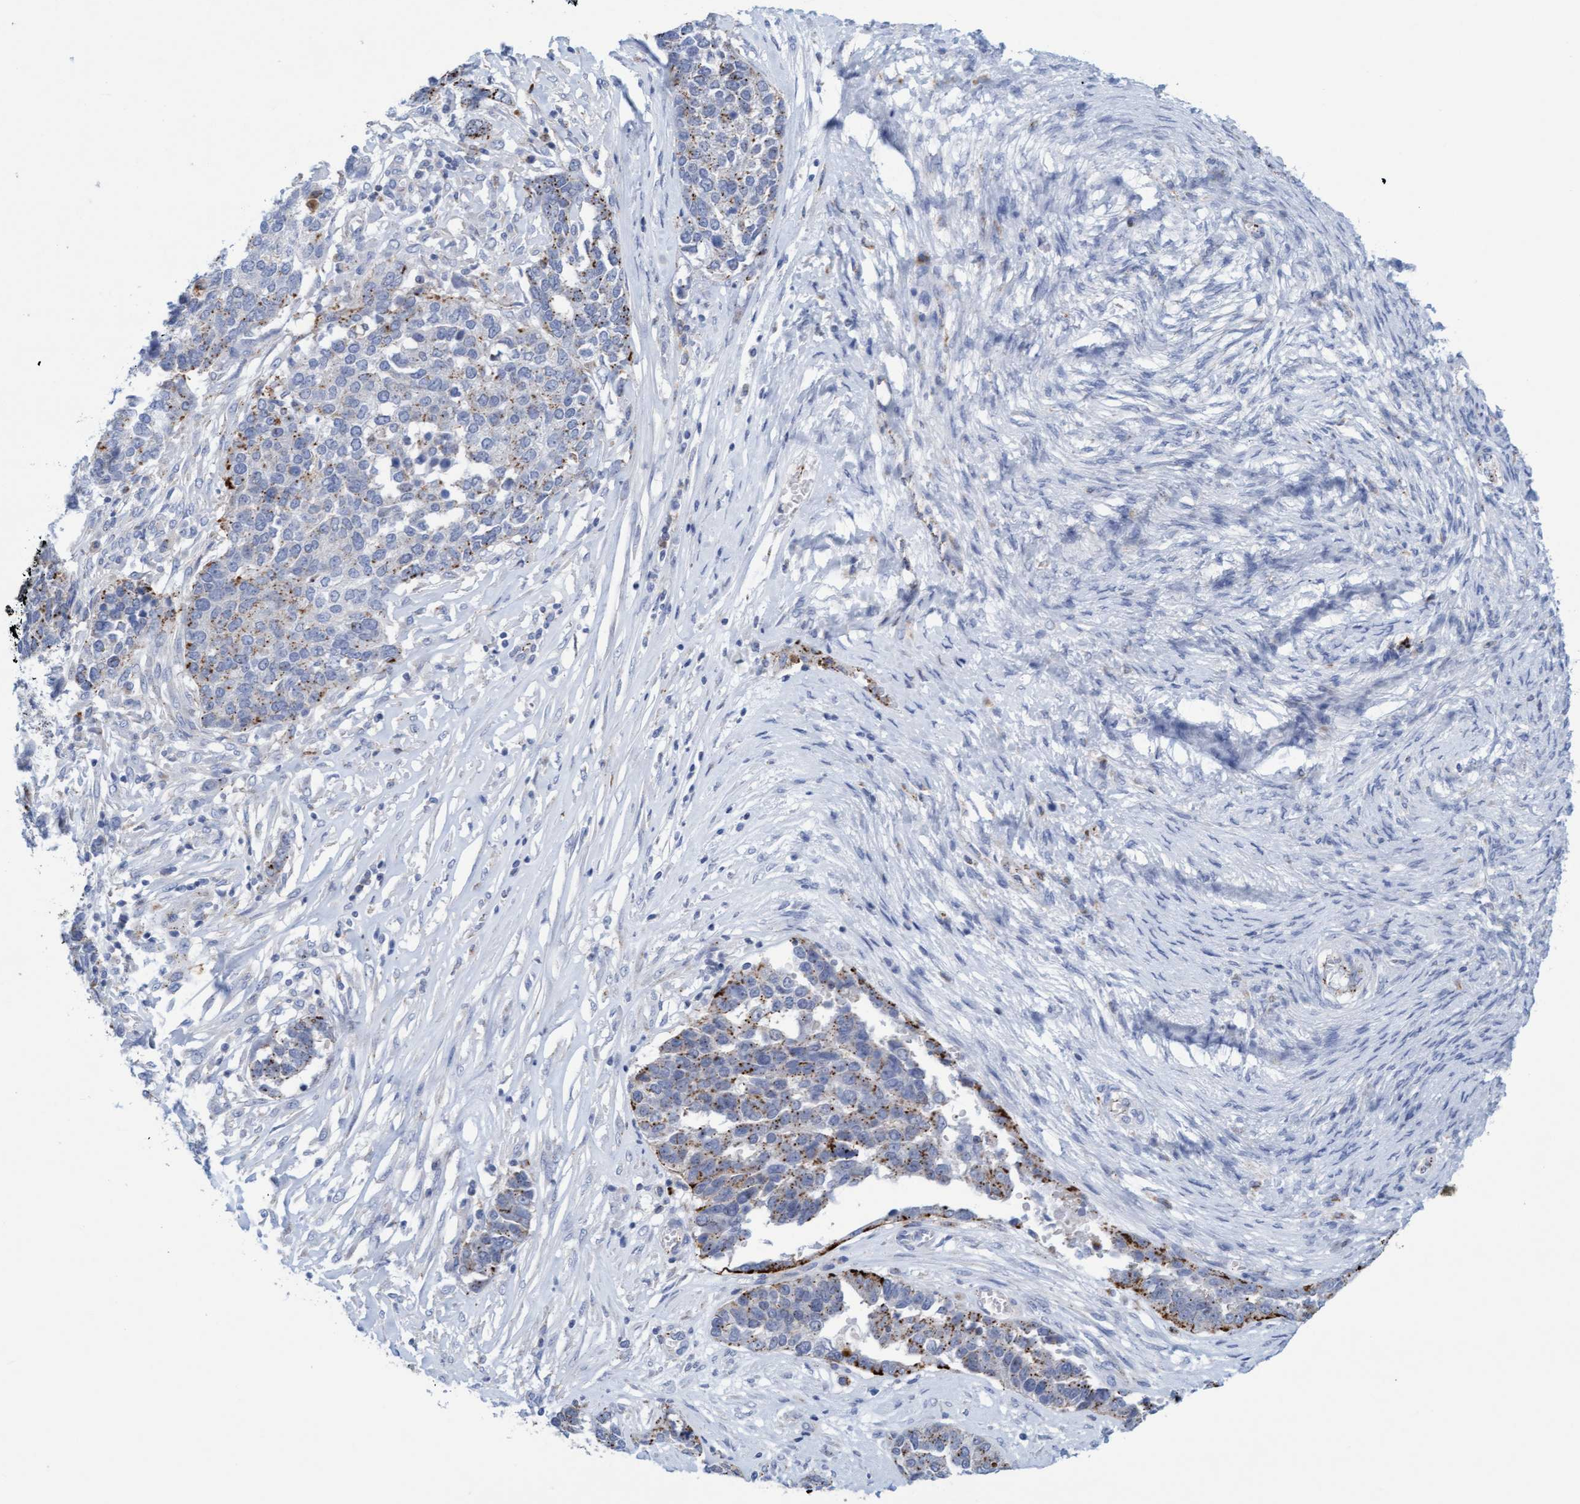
{"staining": {"intensity": "moderate", "quantity": "<25%", "location": "cytoplasmic/membranous"}, "tissue": "ovarian cancer", "cell_type": "Tumor cells", "image_type": "cancer", "snomed": [{"axis": "morphology", "description": "Cystadenocarcinoma, serous, NOS"}, {"axis": "topography", "description": "Ovary"}], "caption": "Protein analysis of ovarian cancer tissue reveals moderate cytoplasmic/membranous staining in about <25% of tumor cells. Immunohistochemistry stains the protein in brown and the nuclei are stained blue.", "gene": "SGSH", "patient": {"sex": "female", "age": 44}}